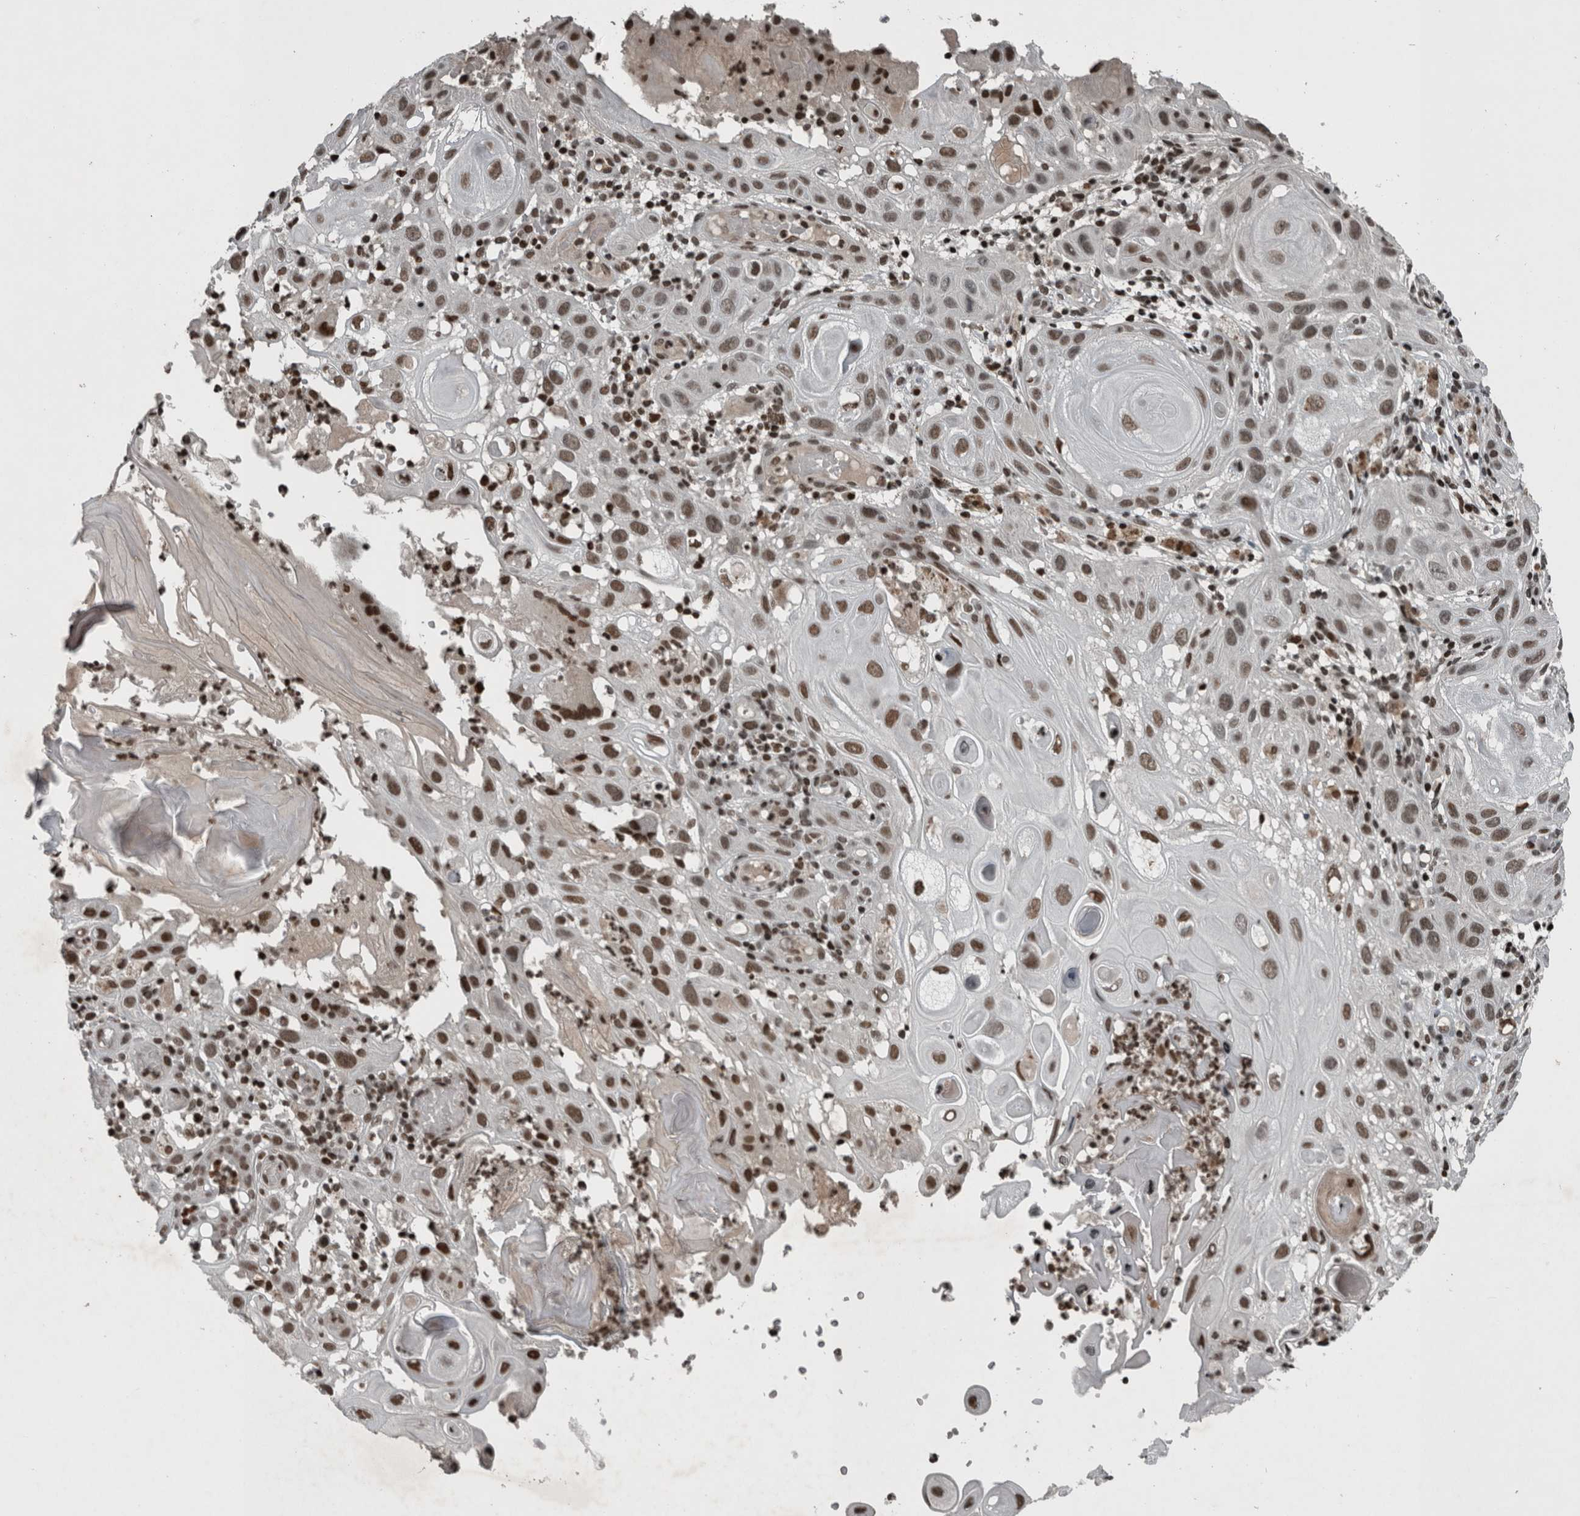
{"staining": {"intensity": "moderate", "quantity": ">75%", "location": "nuclear"}, "tissue": "skin cancer", "cell_type": "Tumor cells", "image_type": "cancer", "snomed": [{"axis": "morphology", "description": "Normal tissue, NOS"}, {"axis": "morphology", "description": "Squamous cell carcinoma, NOS"}, {"axis": "topography", "description": "Skin"}], "caption": "A high-resolution micrograph shows immunohistochemistry staining of skin cancer (squamous cell carcinoma), which shows moderate nuclear positivity in approximately >75% of tumor cells.", "gene": "UNC50", "patient": {"sex": "female", "age": 96}}